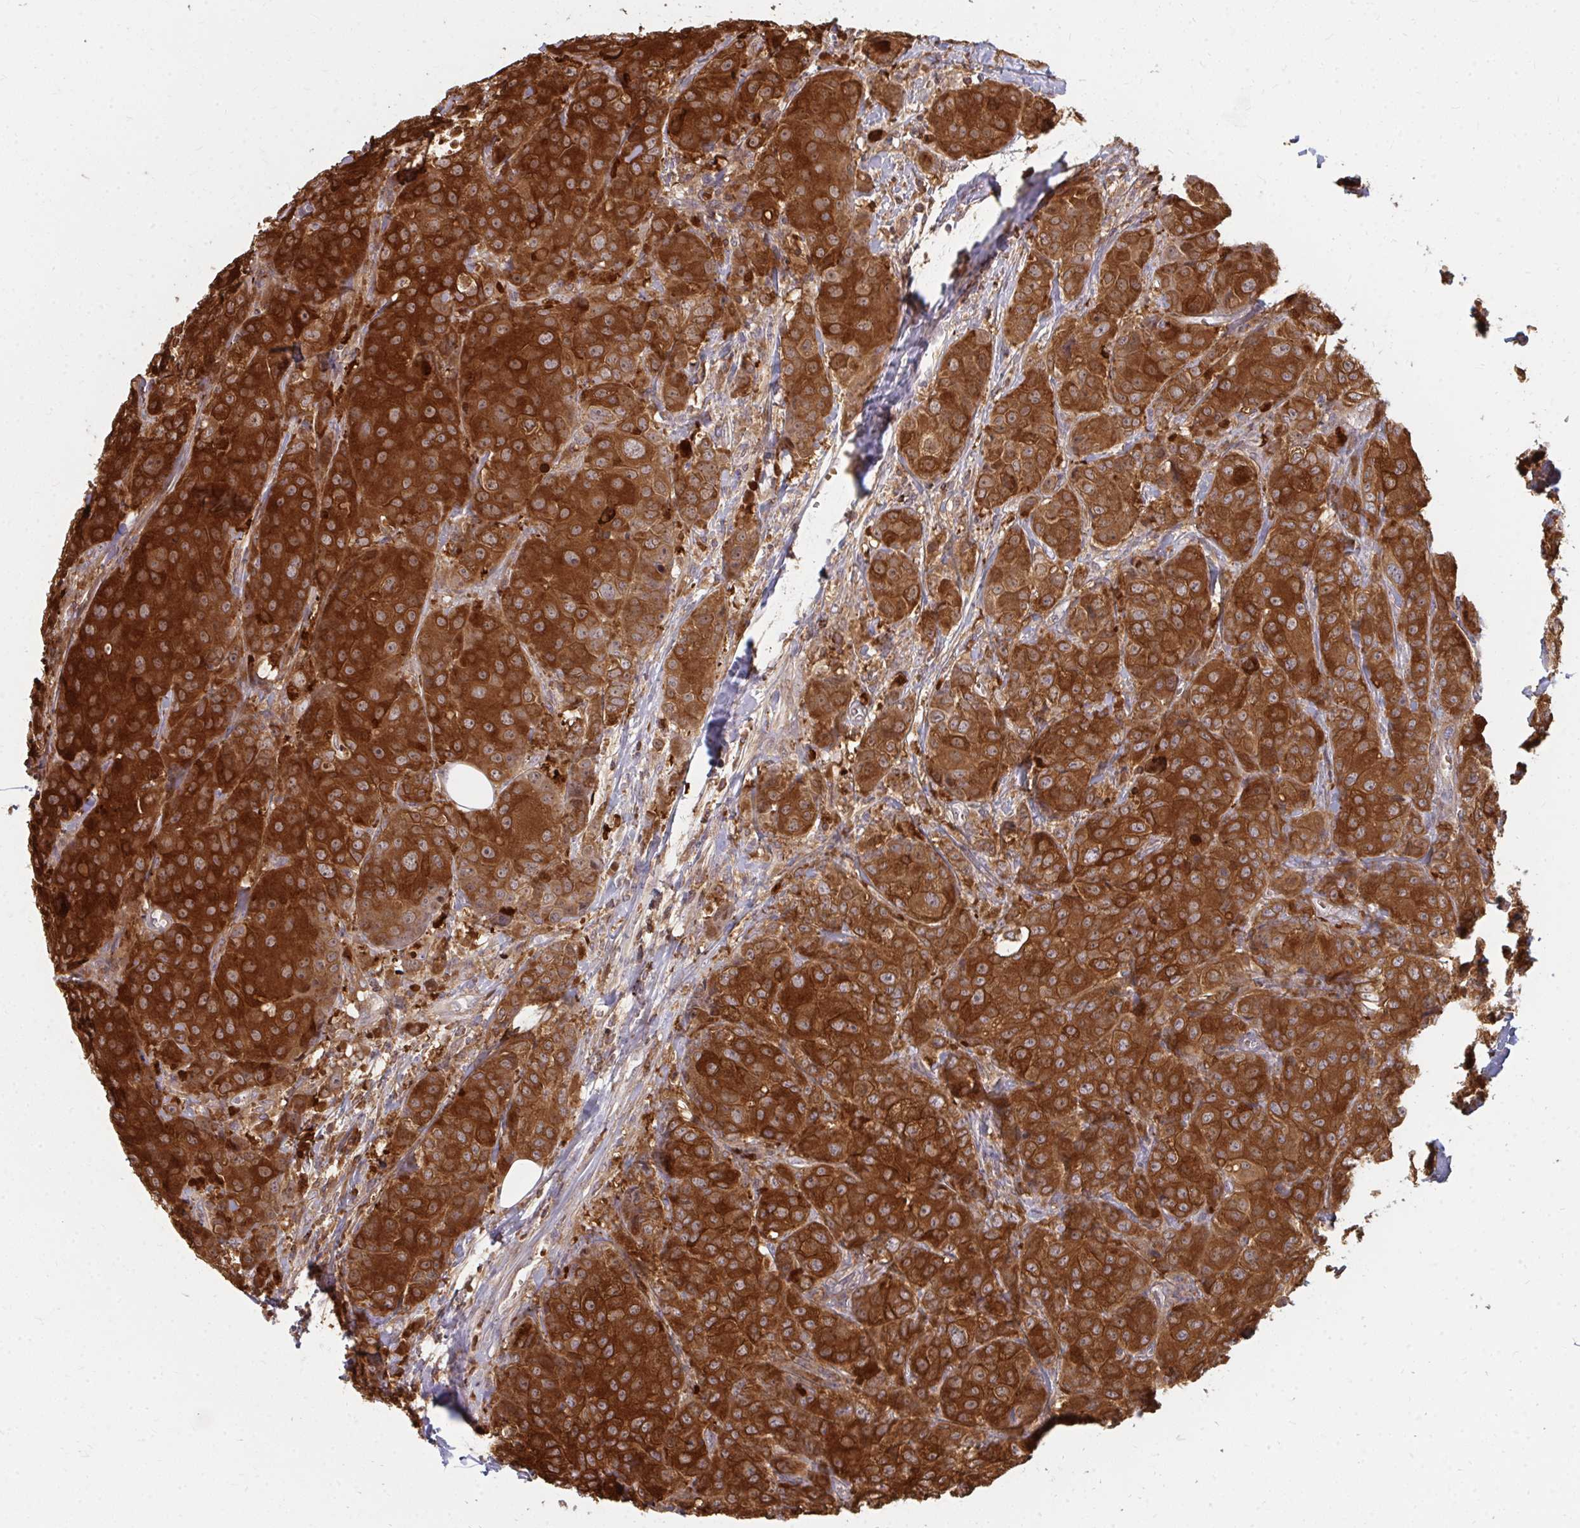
{"staining": {"intensity": "strong", "quantity": ">75%", "location": "cytoplasmic/membranous"}, "tissue": "breast cancer", "cell_type": "Tumor cells", "image_type": "cancer", "snomed": [{"axis": "morphology", "description": "Duct carcinoma"}, {"axis": "topography", "description": "Breast"}], "caption": "This histopathology image displays immunohistochemistry (IHC) staining of breast cancer, with high strong cytoplasmic/membranous expression in approximately >75% of tumor cells.", "gene": "ZNF285", "patient": {"sex": "female", "age": 43}}